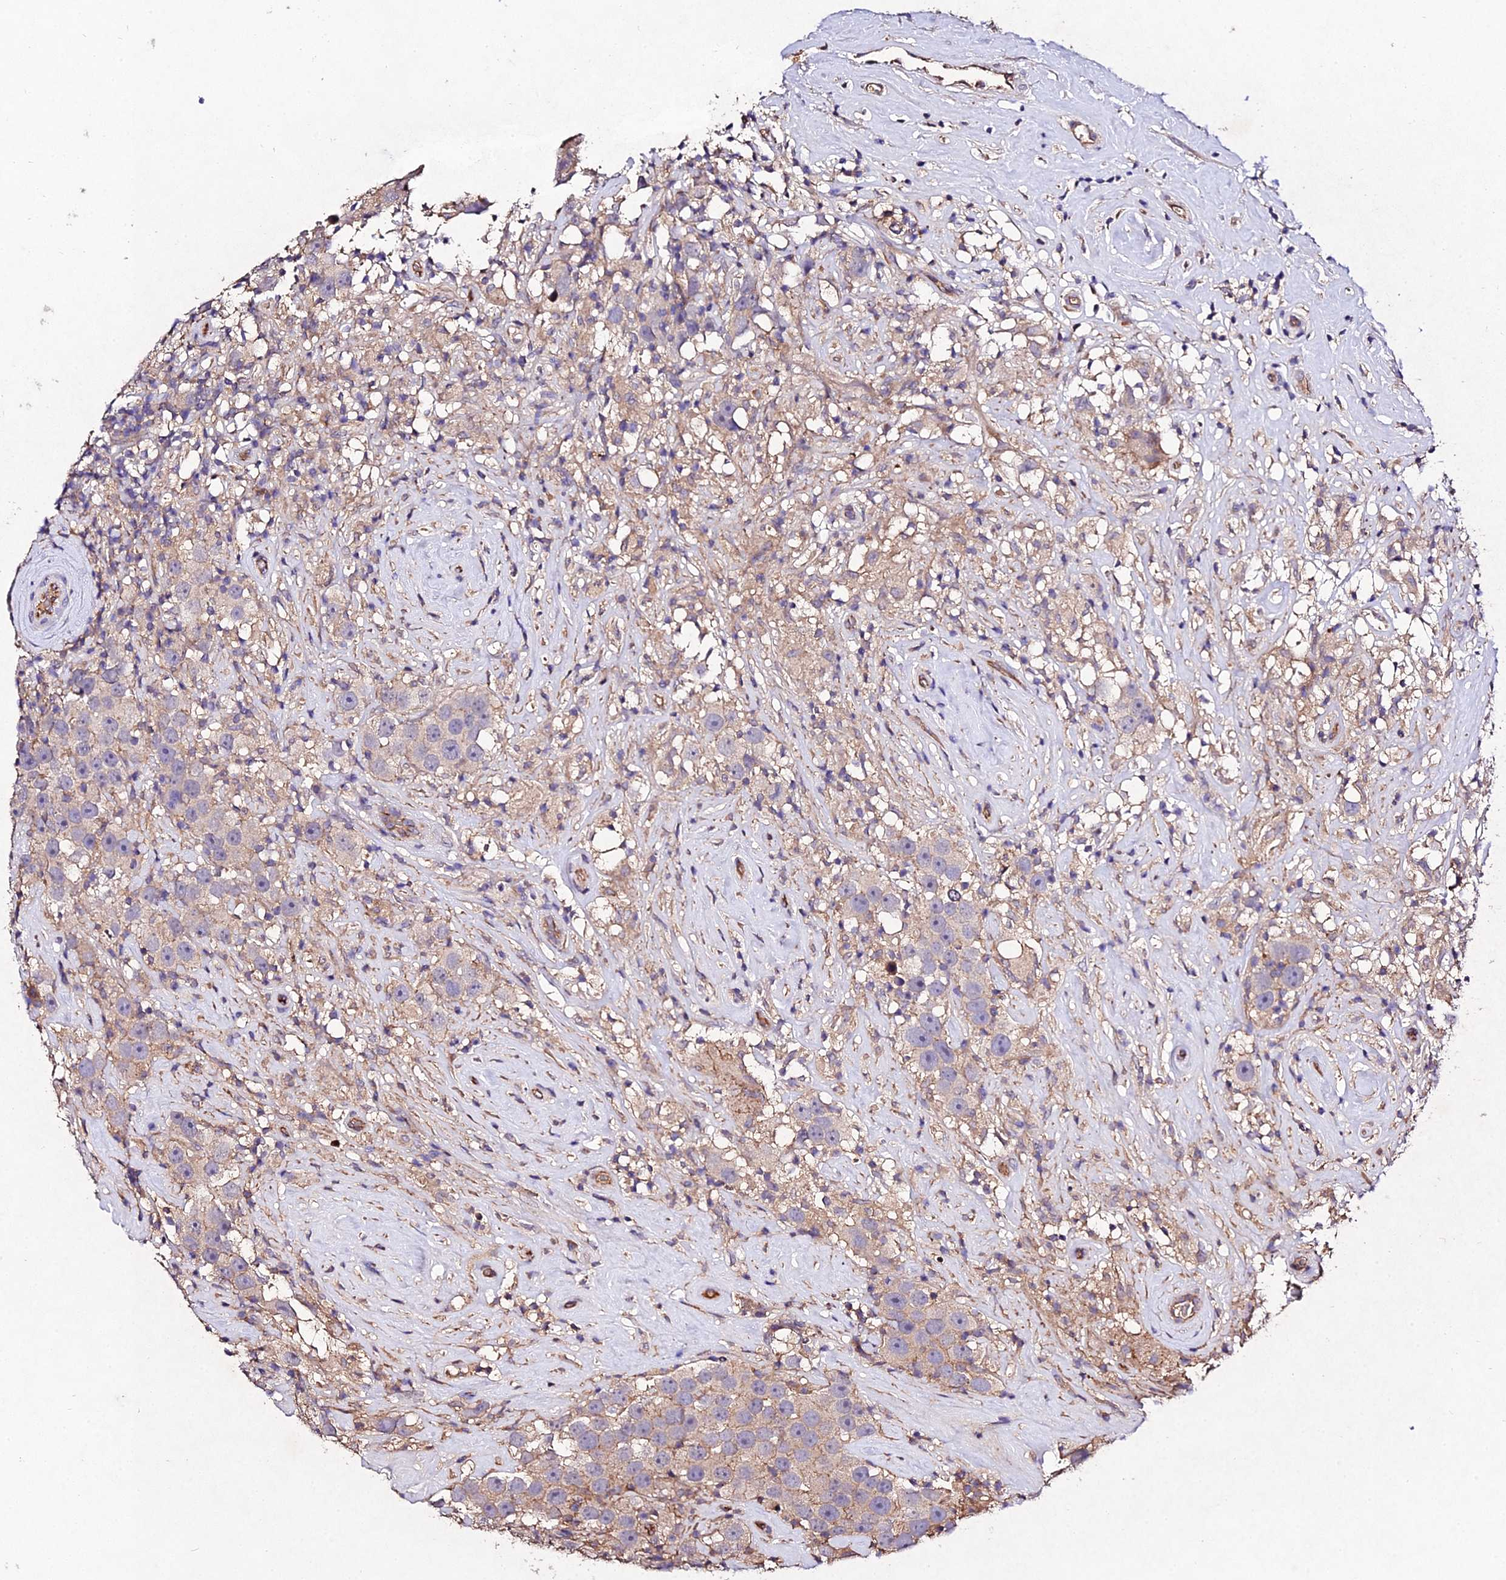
{"staining": {"intensity": "weak", "quantity": "<25%", "location": "cytoplasmic/membranous"}, "tissue": "testis cancer", "cell_type": "Tumor cells", "image_type": "cancer", "snomed": [{"axis": "morphology", "description": "Seminoma, NOS"}, {"axis": "topography", "description": "Testis"}], "caption": "Immunohistochemistry (IHC) photomicrograph of testis cancer (seminoma) stained for a protein (brown), which displays no expression in tumor cells.", "gene": "AP3M2", "patient": {"sex": "male", "age": 49}}